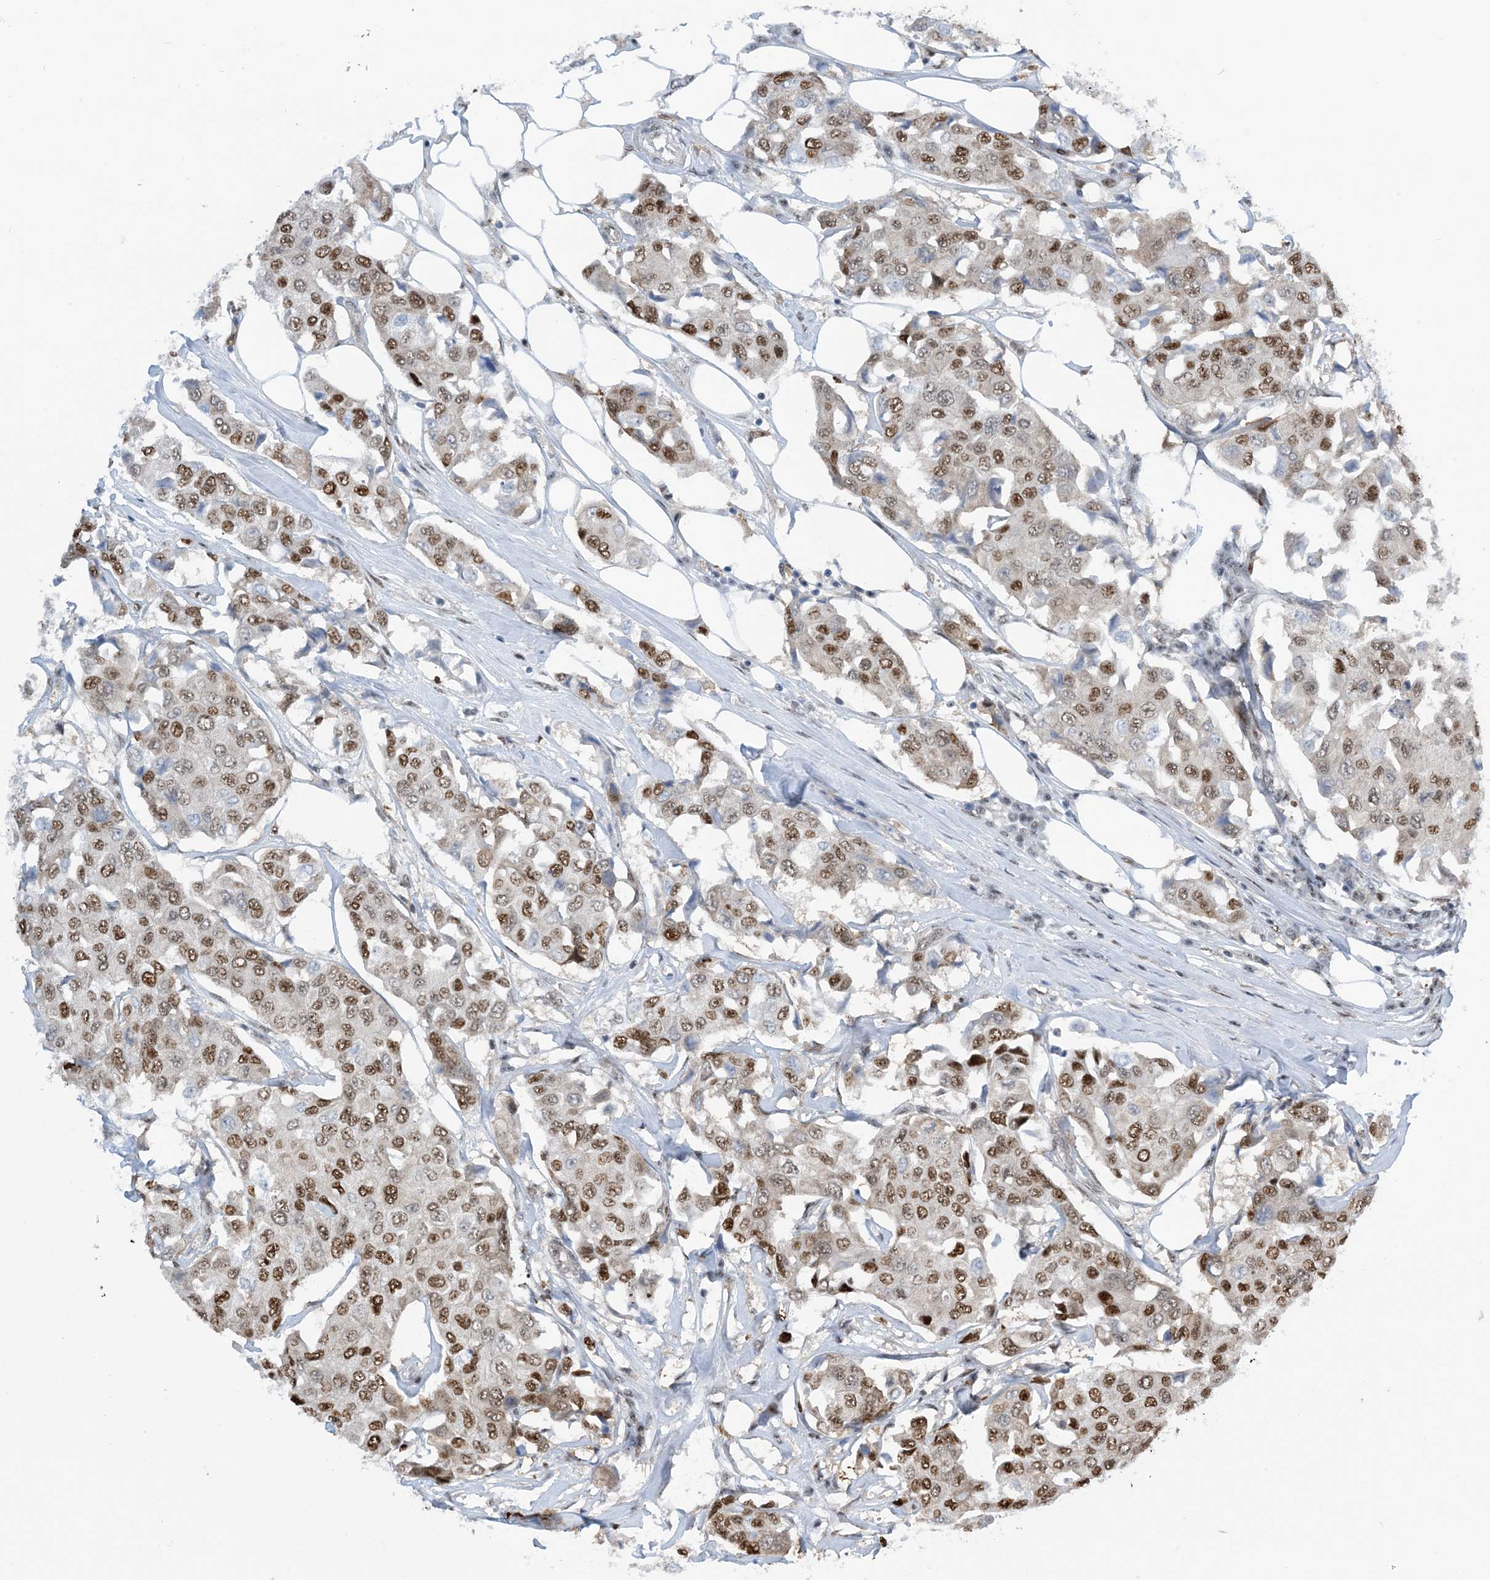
{"staining": {"intensity": "moderate", "quantity": ">75%", "location": "nuclear"}, "tissue": "breast cancer", "cell_type": "Tumor cells", "image_type": "cancer", "snomed": [{"axis": "morphology", "description": "Duct carcinoma"}, {"axis": "topography", "description": "Breast"}], "caption": "IHC image of human breast cancer stained for a protein (brown), which demonstrates medium levels of moderate nuclear expression in about >75% of tumor cells.", "gene": "HEMK1", "patient": {"sex": "female", "age": 80}}